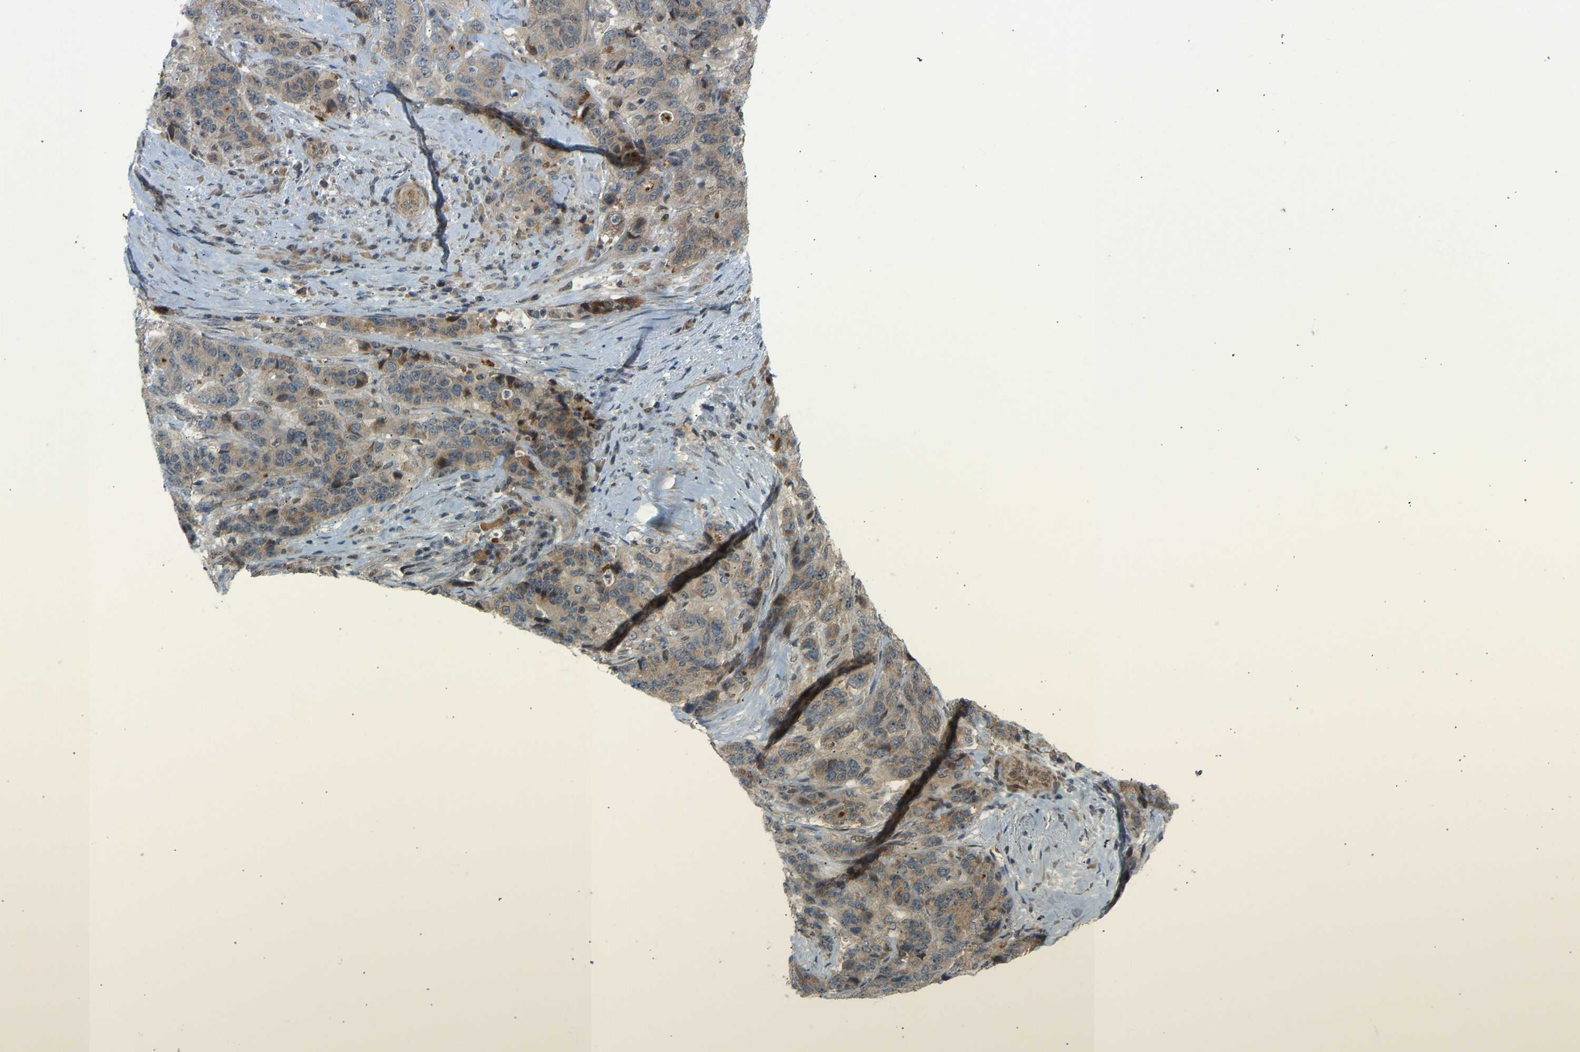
{"staining": {"intensity": "weak", "quantity": ">75%", "location": "cytoplasmic/membranous"}, "tissue": "stomach cancer", "cell_type": "Tumor cells", "image_type": "cancer", "snomed": [{"axis": "morphology", "description": "Adenocarcinoma, NOS"}, {"axis": "topography", "description": "Stomach"}], "caption": "DAB (3,3'-diaminobenzidine) immunohistochemical staining of human adenocarcinoma (stomach) displays weak cytoplasmic/membranous protein staining in approximately >75% of tumor cells.", "gene": "BAG1", "patient": {"sex": "female", "age": 73}}